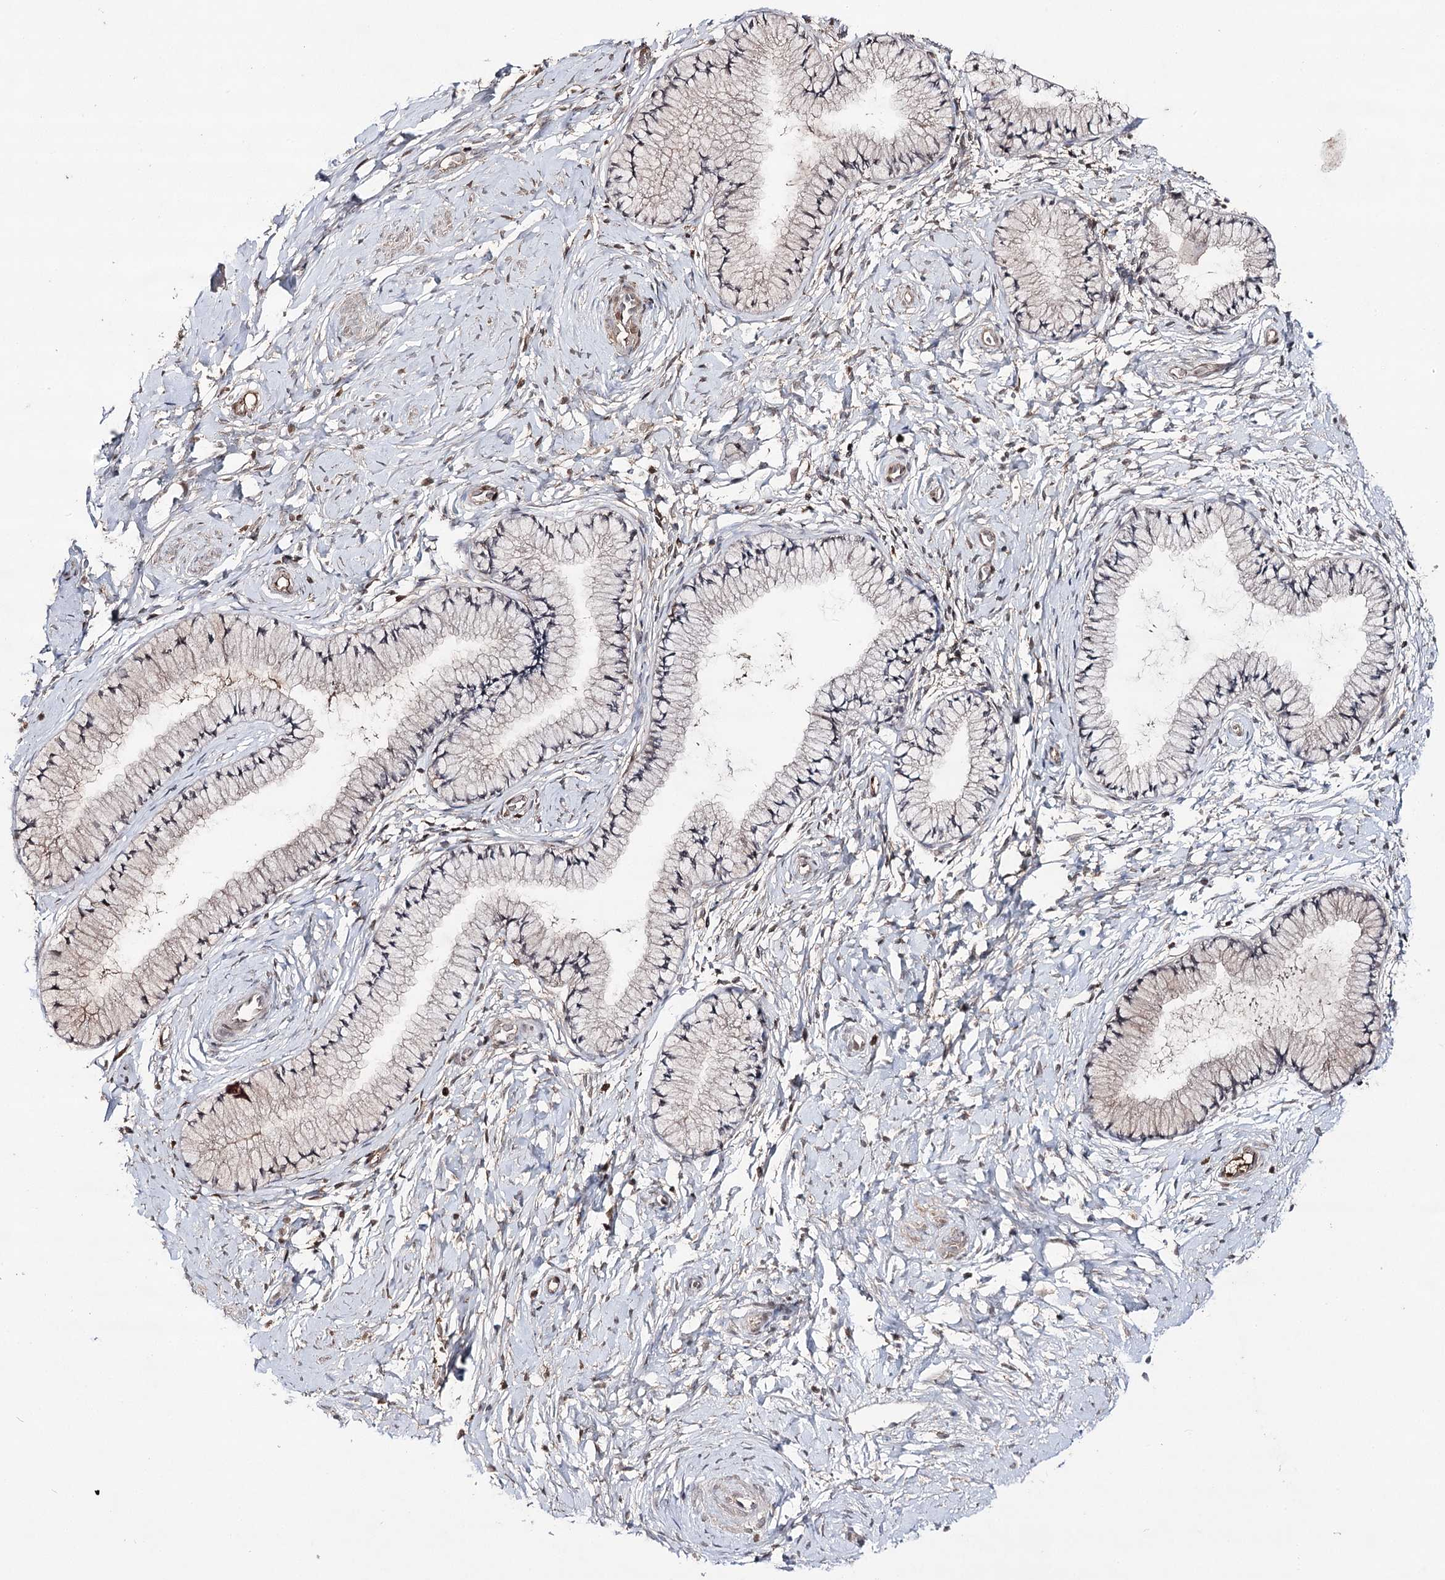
{"staining": {"intensity": "negative", "quantity": "none", "location": "none"}, "tissue": "cervix", "cell_type": "Glandular cells", "image_type": "normal", "snomed": [{"axis": "morphology", "description": "Normal tissue, NOS"}, {"axis": "topography", "description": "Cervix"}], "caption": "IHC histopathology image of unremarkable human cervix stained for a protein (brown), which reveals no staining in glandular cells.", "gene": "SYNGR3", "patient": {"sex": "female", "age": 33}}